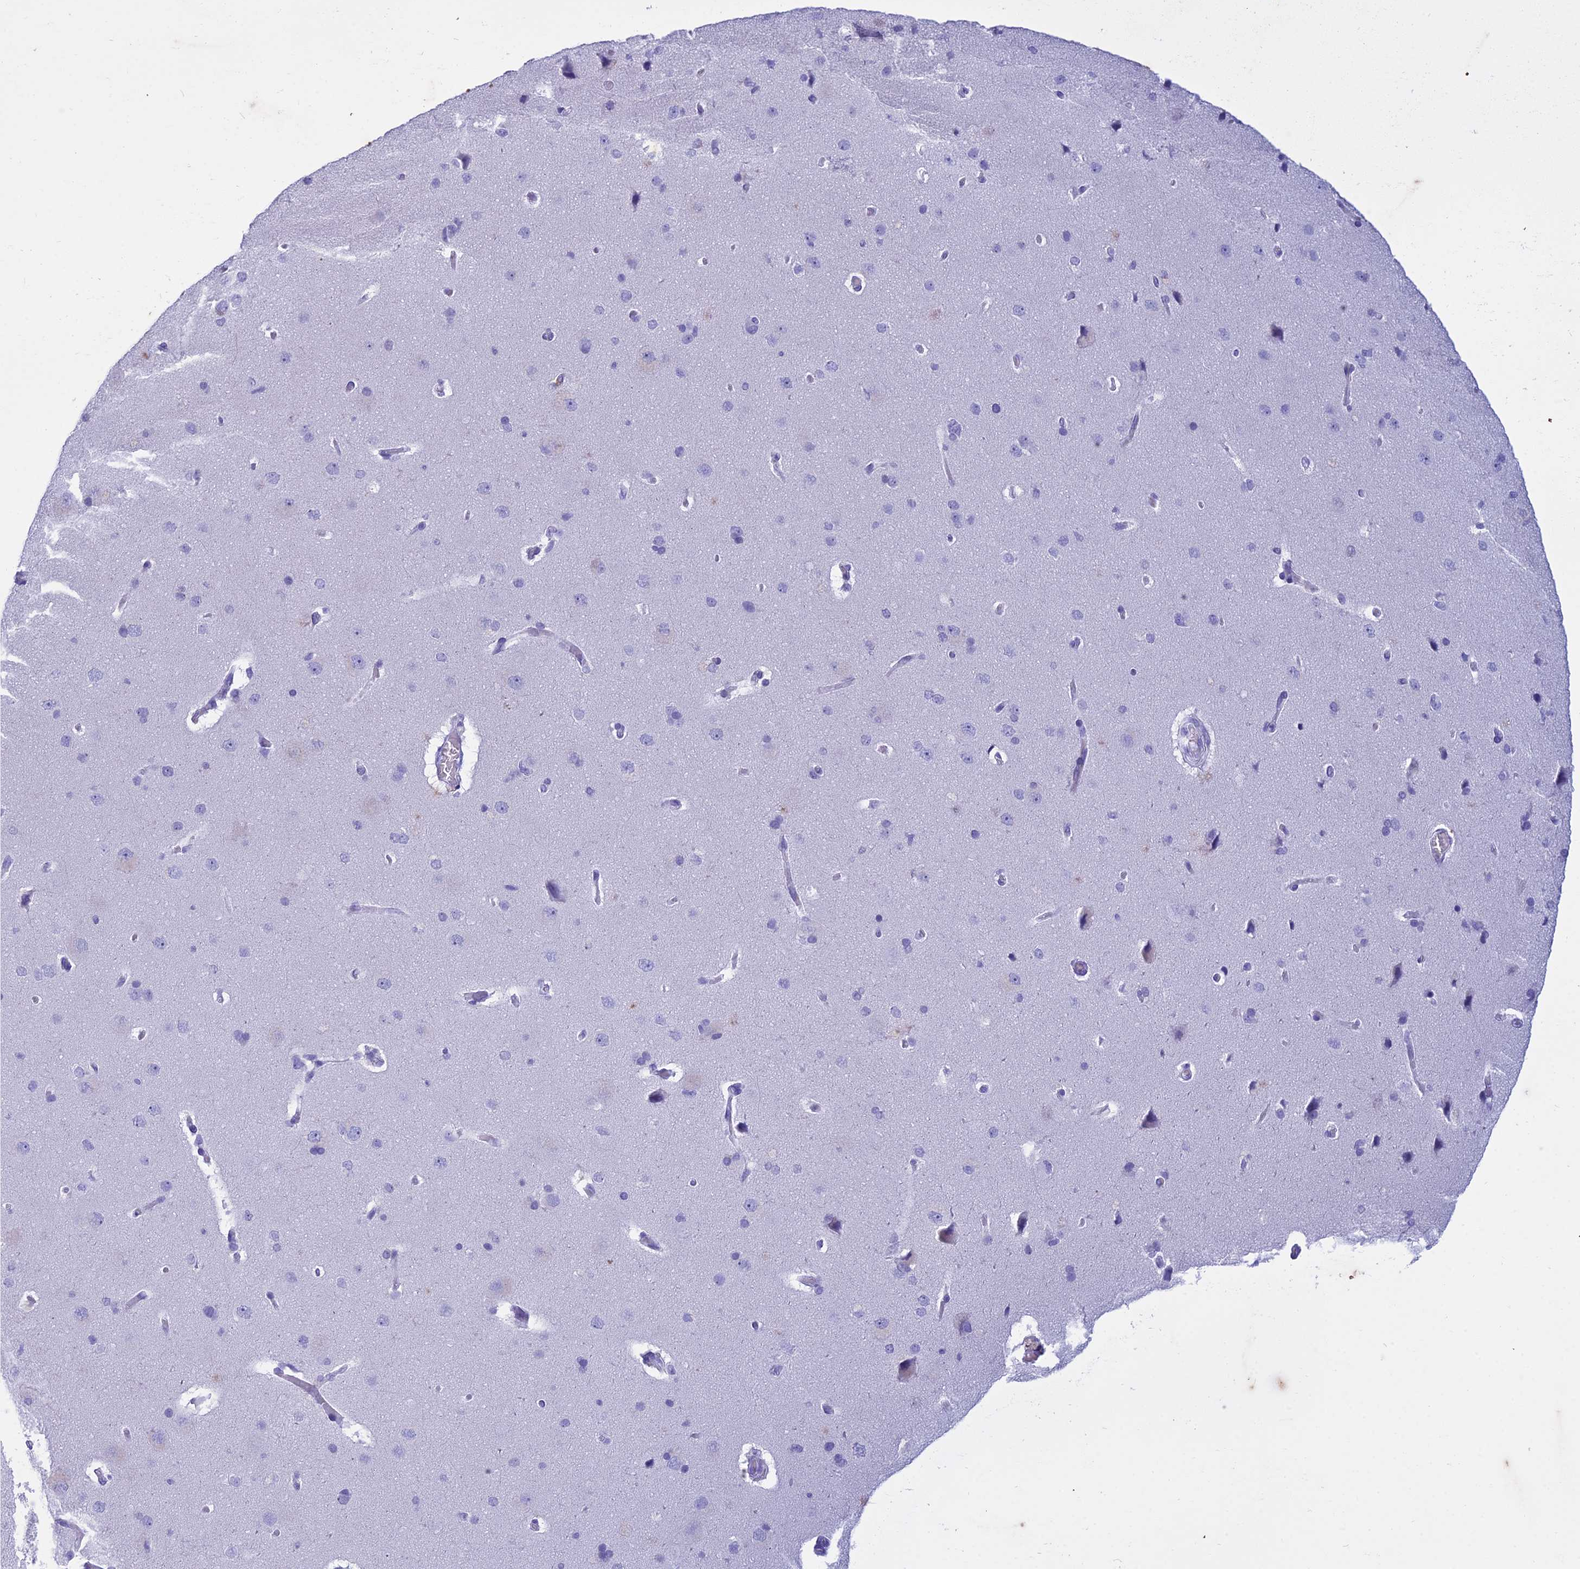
{"staining": {"intensity": "negative", "quantity": "none", "location": "none"}, "tissue": "cerebral cortex", "cell_type": "Endothelial cells", "image_type": "normal", "snomed": [{"axis": "morphology", "description": "Normal tissue, NOS"}, {"axis": "topography", "description": "Cerebral cortex"}], "caption": "DAB immunohistochemical staining of benign human cerebral cortex reveals no significant staining in endothelial cells.", "gene": "HMGB4", "patient": {"sex": "male", "age": 62}}